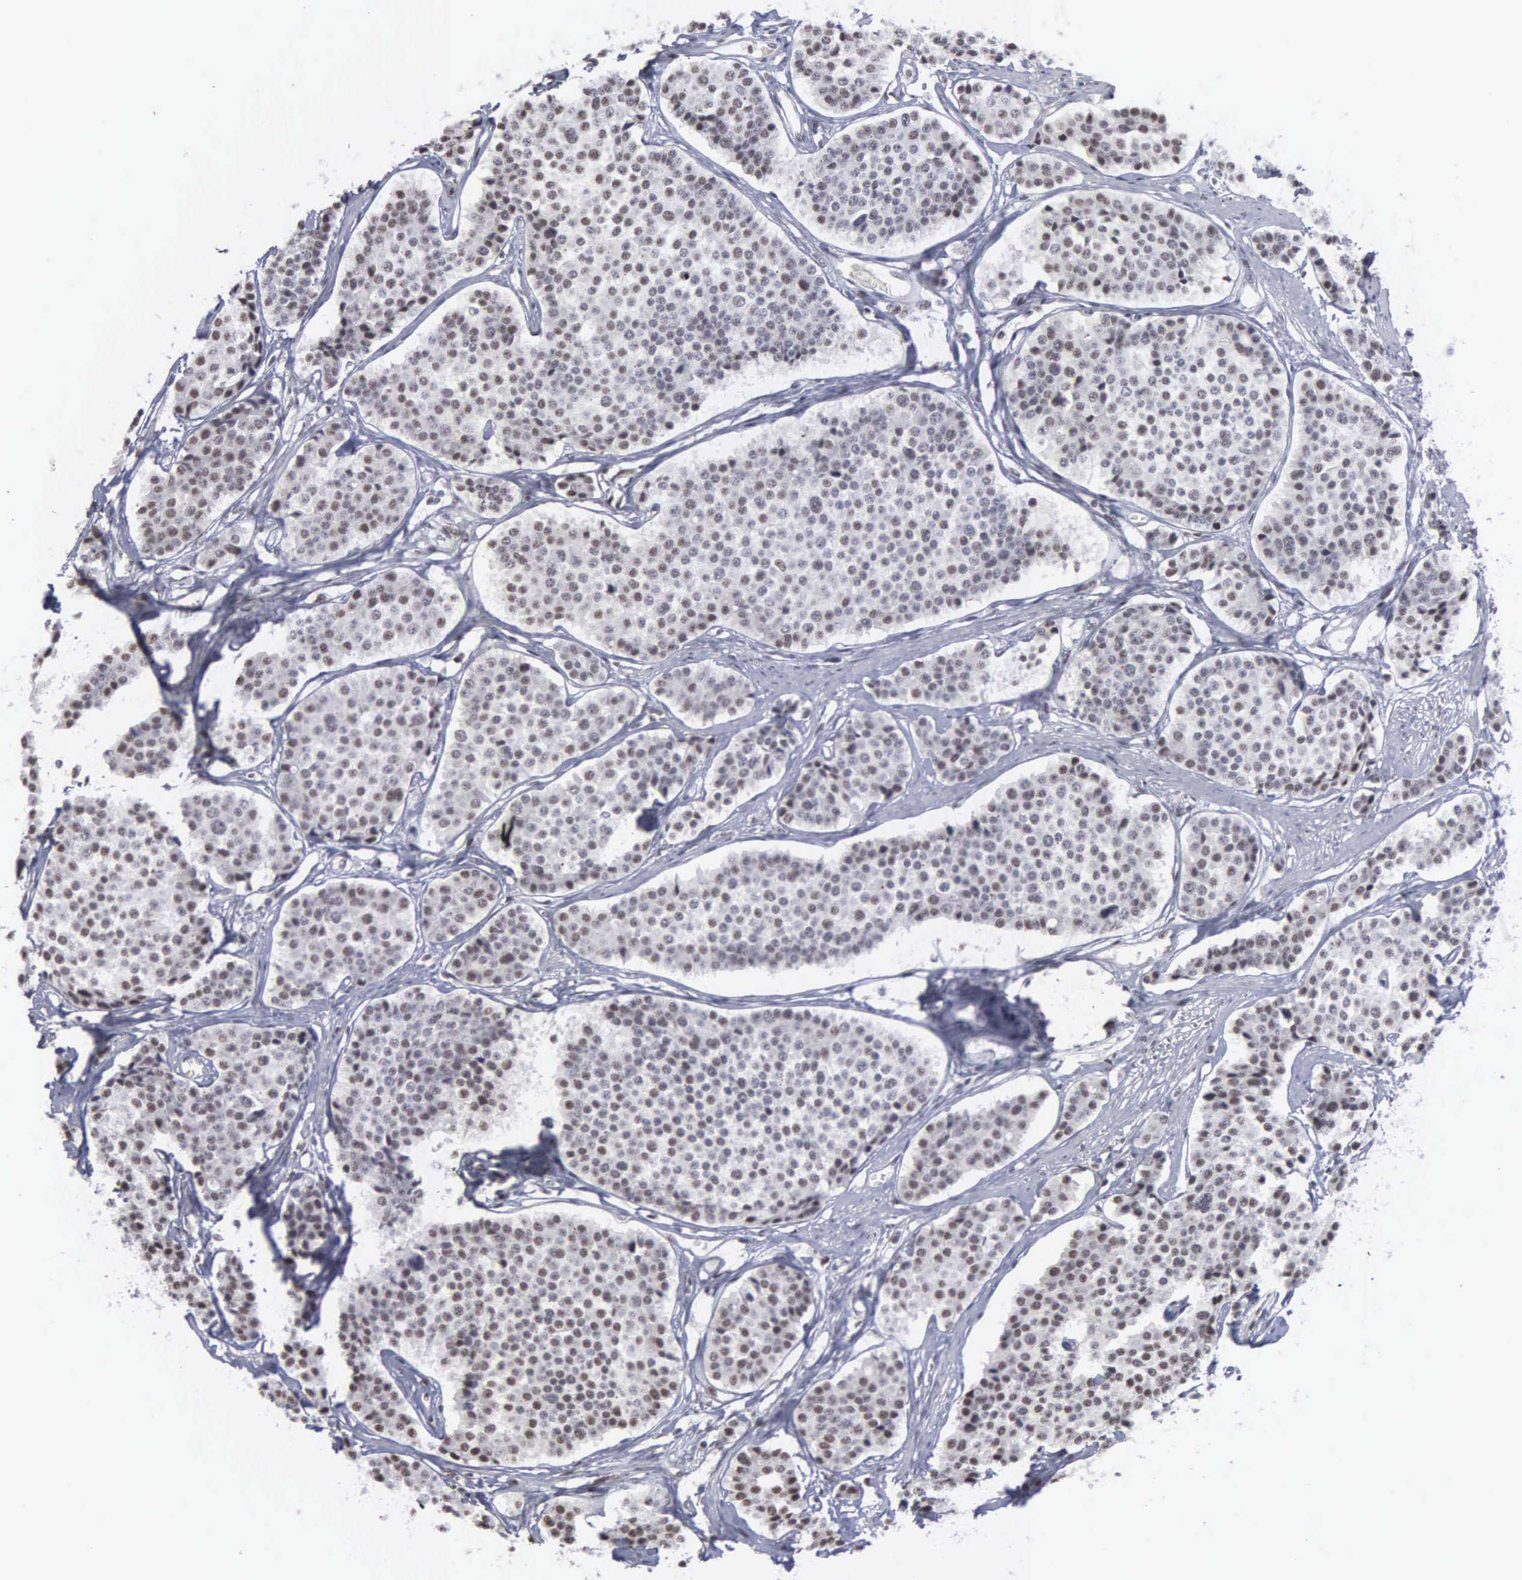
{"staining": {"intensity": "weak", "quantity": "25%-75%", "location": "nuclear"}, "tissue": "carcinoid", "cell_type": "Tumor cells", "image_type": "cancer", "snomed": [{"axis": "morphology", "description": "Carcinoid, malignant, NOS"}, {"axis": "topography", "description": "Small intestine"}], "caption": "Tumor cells exhibit low levels of weak nuclear staining in about 25%-75% of cells in human carcinoid.", "gene": "KIAA0586", "patient": {"sex": "male", "age": 60}}